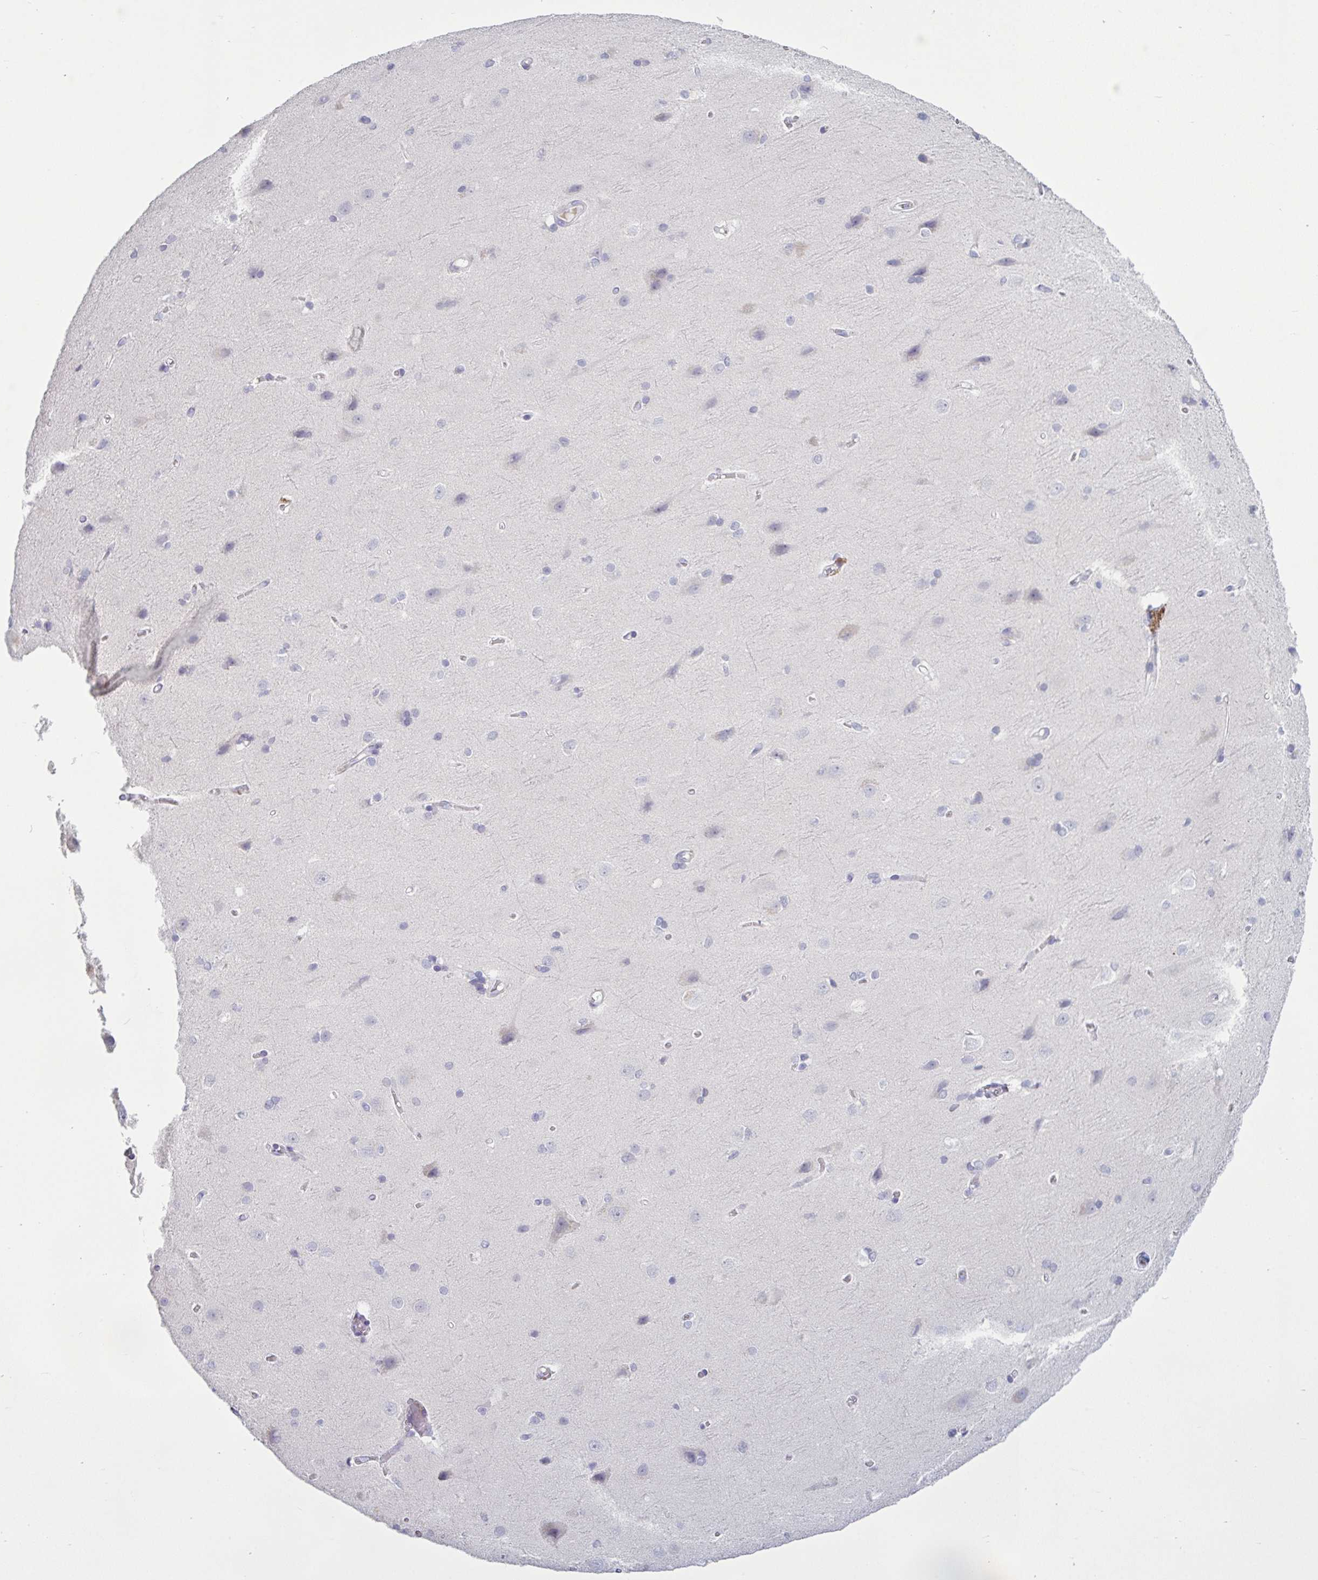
{"staining": {"intensity": "negative", "quantity": "none", "location": "none"}, "tissue": "cerebral cortex", "cell_type": "Endothelial cells", "image_type": "normal", "snomed": [{"axis": "morphology", "description": "Normal tissue, NOS"}, {"axis": "topography", "description": "Cerebral cortex"}], "caption": "DAB immunohistochemical staining of unremarkable cerebral cortex demonstrates no significant expression in endothelial cells.", "gene": "NDUFC2", "patient": {"sex": "male", "age": 37}}